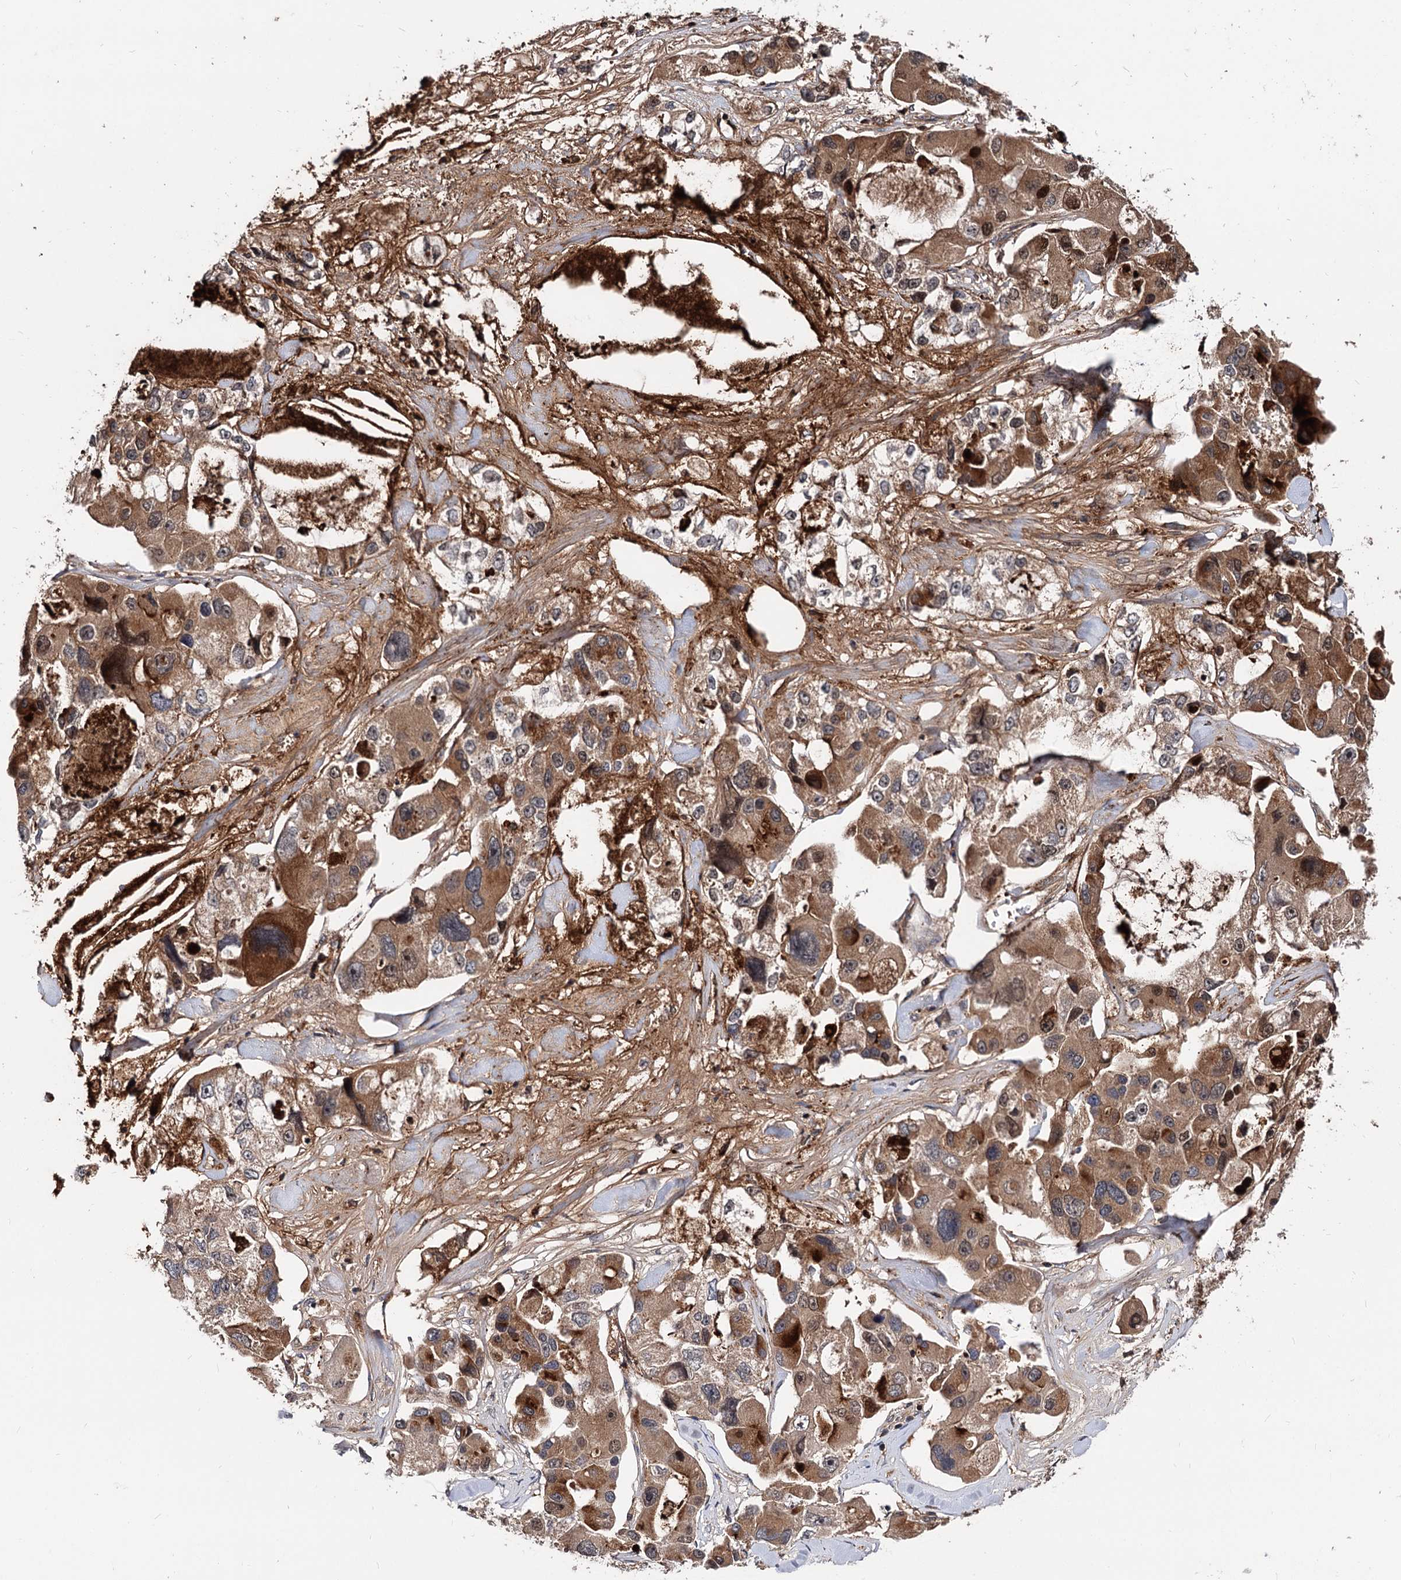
{"staining": {"intensity": "strong", "quantity": ">75%", "location": "cytoplasmic/membranous"}, "tissue": "lung cancer", "cell_type": "Tumor cells", "image_type": "cancer", "snomed": [{"axis": "morphology", "description": "Adenocarcinoma, NOS"}, {"axis": "topography", "description": "Lung"}], "caption": "Human lung cancer (adenocarcinoma) stained with a protein marker demonstrates strong staining in tumor cells.", "gene": "RNF111", "patient": {"sex": "female", "age": 54}}